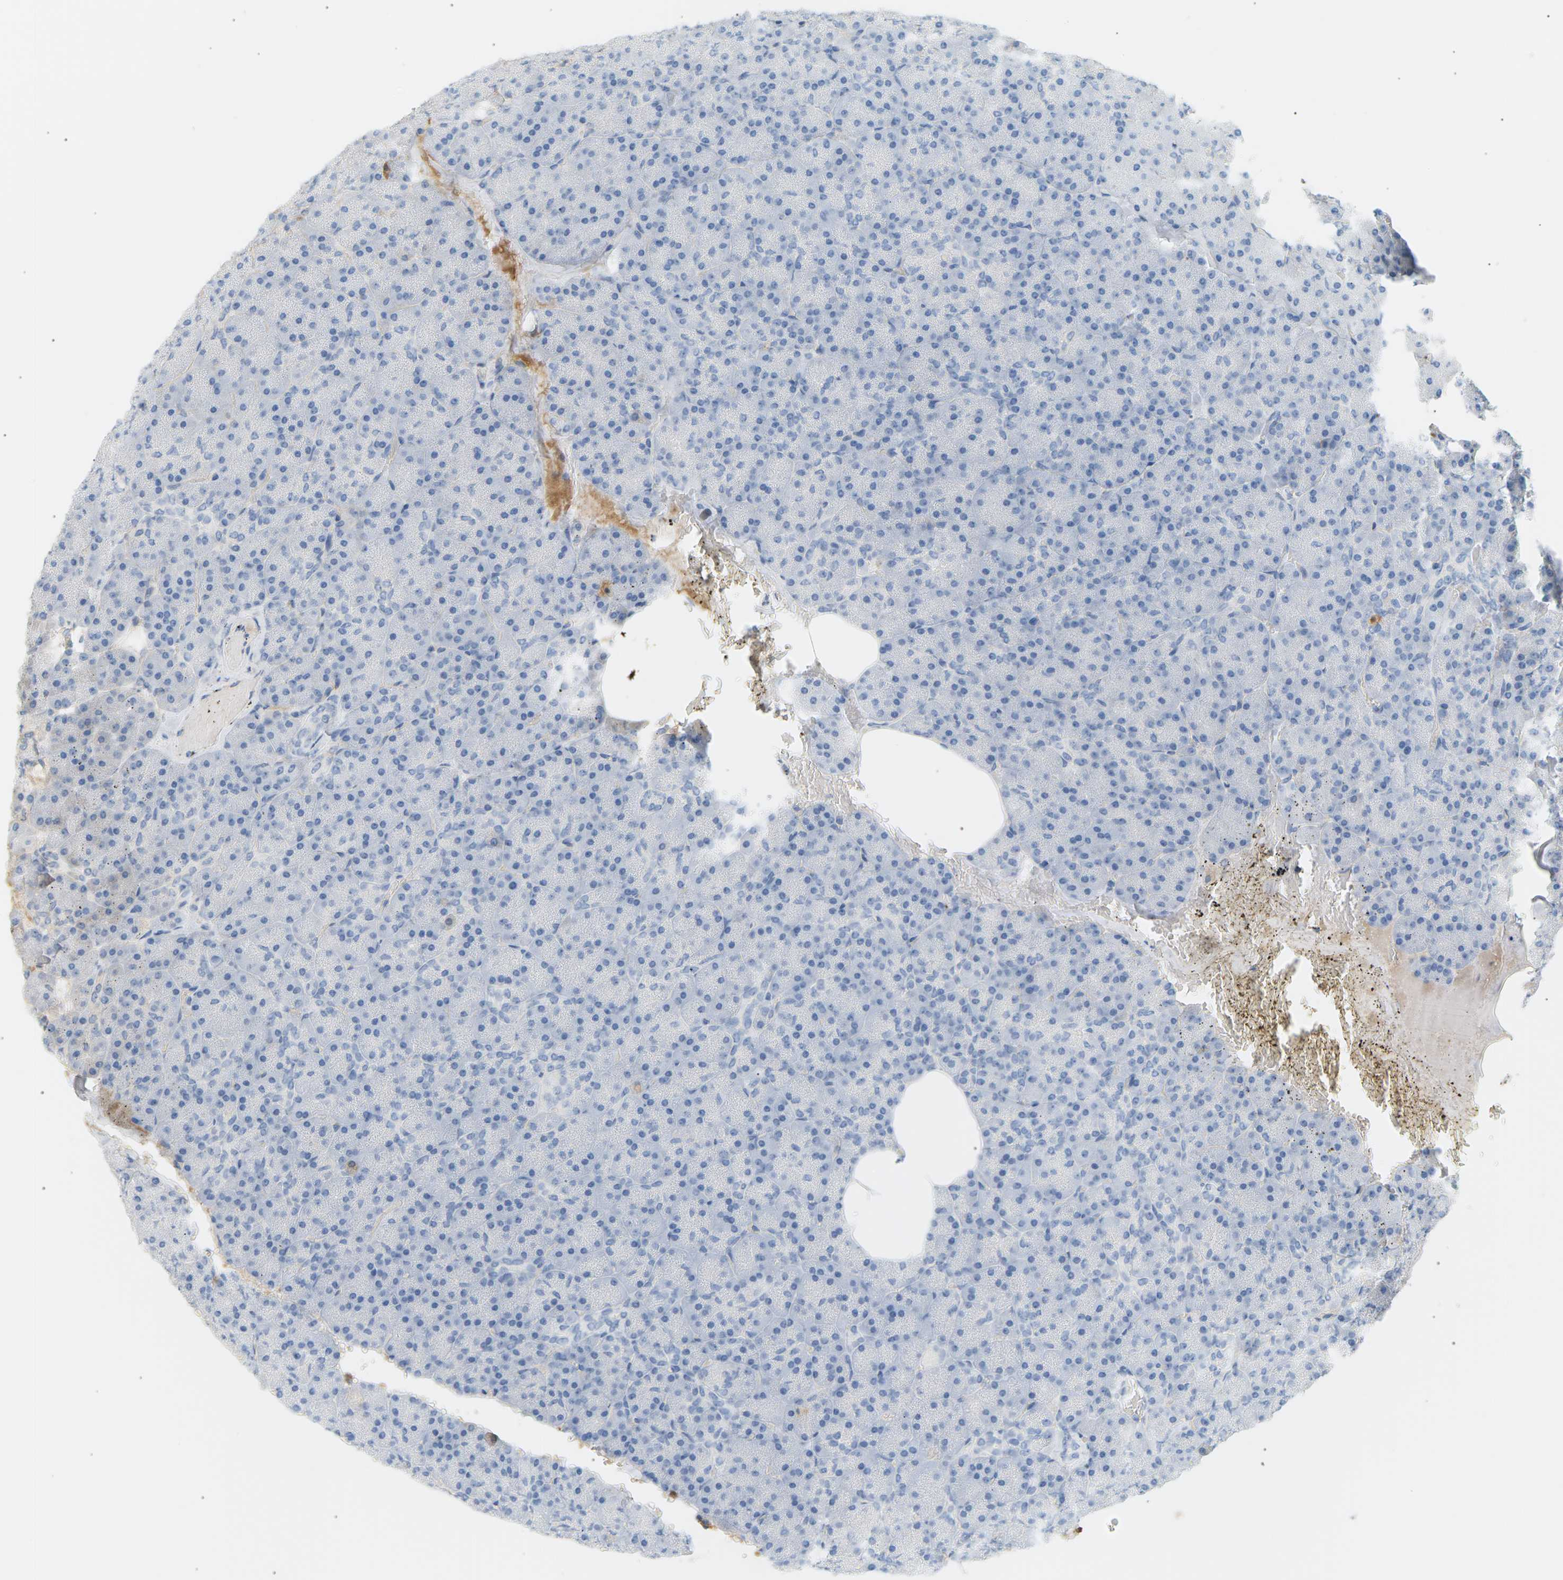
{"staining": {"intensity": "weak", "quantity": "<25%", "location": "cytoplasmic/membranous"}, "tissue": "pancreas", "cell_type": "Exocrine glandular cells", "image_type": "normal", "snomed": [{"axis": "morphology", "description": "Normal tissue, NOS"}, {"axis": "topography", "description": "Pancreas"}], "caption": "Immunohistochemistry (IHC) micrograph of benign pancreas: pancreas stained with DAB (3,3'-diaminobenzidine) reveals no significant protein expression in exocrine glandular cells.", "gene": "IGLC3", "patient": {"sex": "female", "age": 35}}